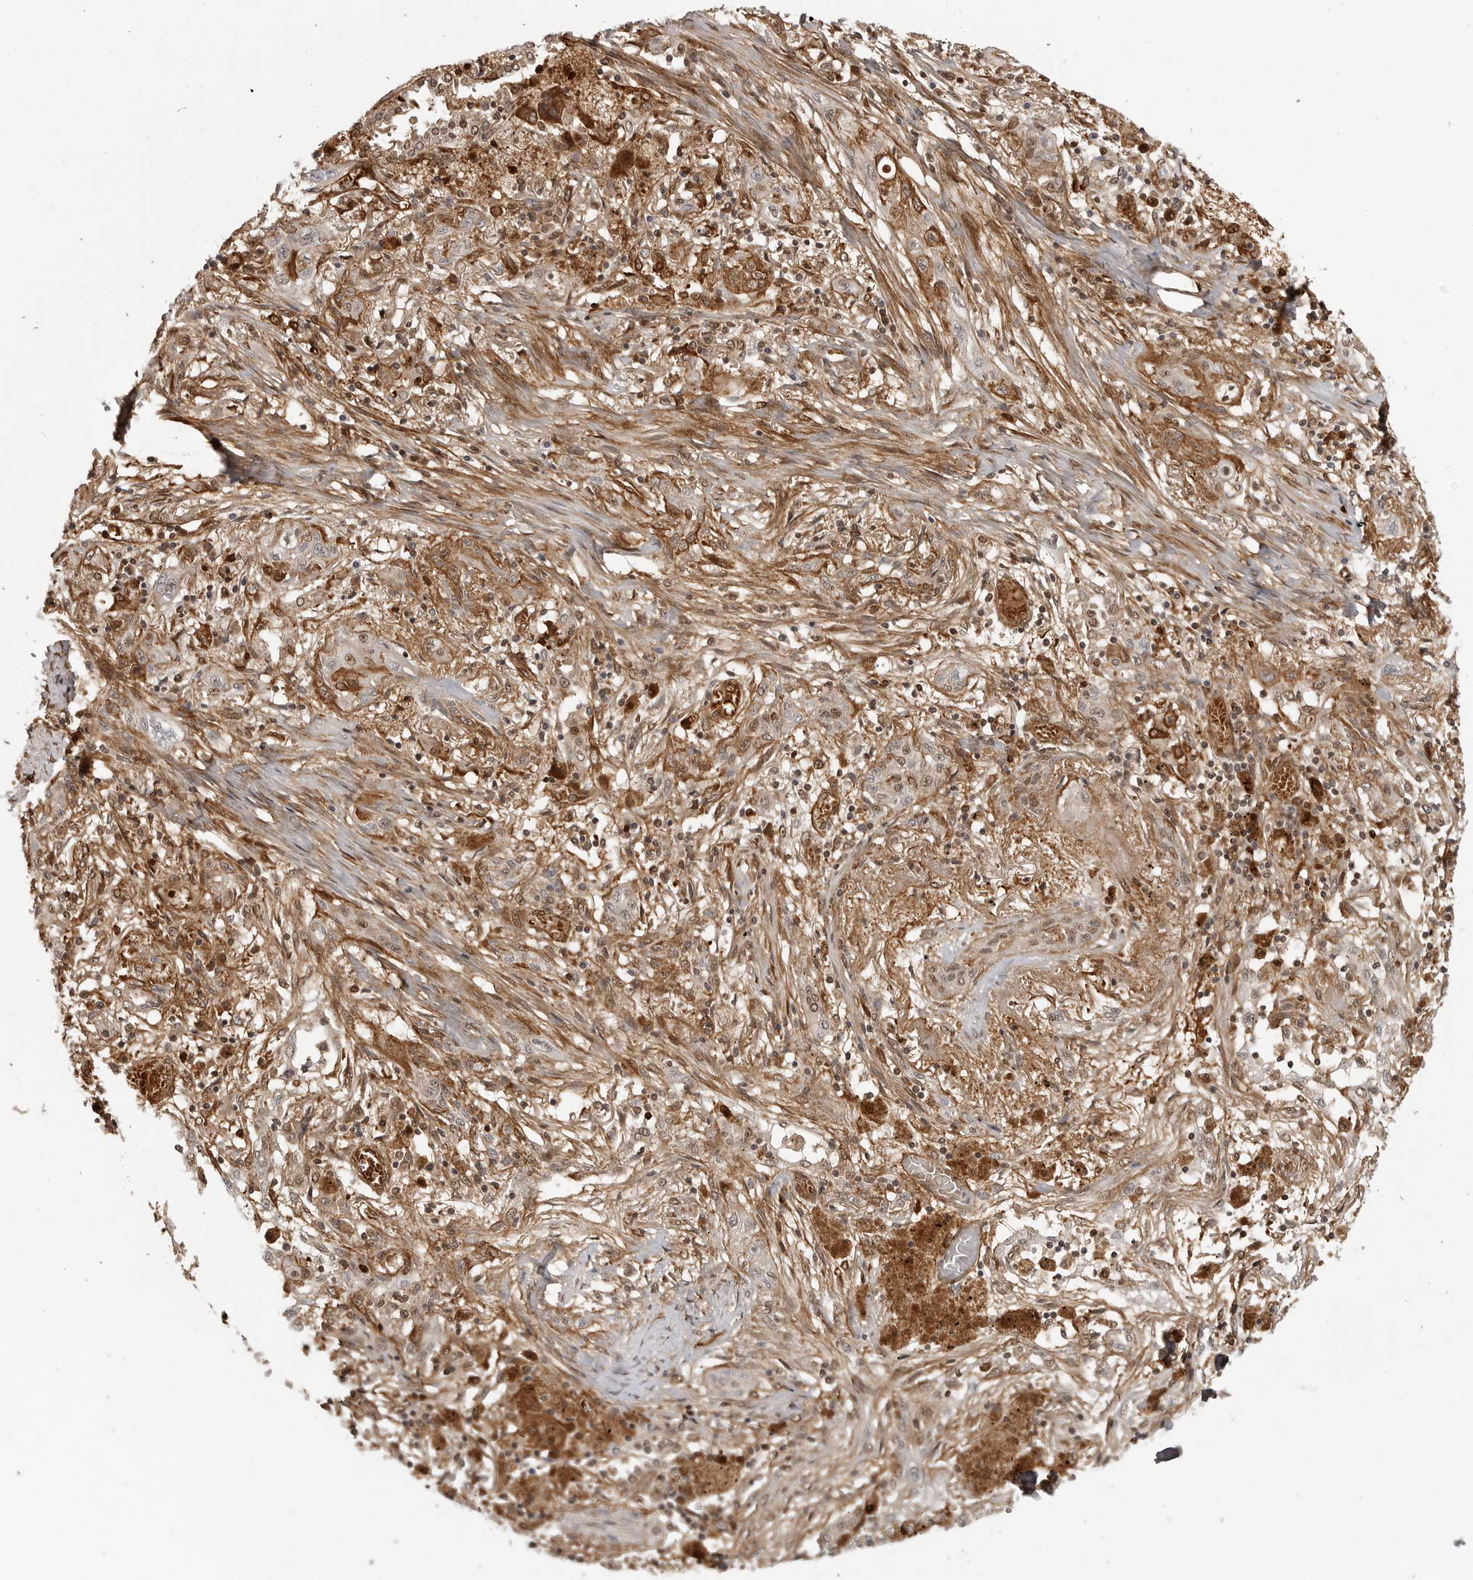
{"staining": {"intensity": "moderate", "quantity": ">75%", "location": "cytoplasmic/membranous"}, "tissue": "lung cancer", "cell_type": "Tumor cells", "image_type": "cancer", "snomed": [{"axis": "morphology", "description": "Squamous cell carcinoma, NOS"}, {"axis": "topography", "description": "Lung"}], "caption": "Brown immunohistochemical staining in lung cancer (squamous cell carcinoma) shows moderate cytoplasmic/membranous positivity in approximately >75% of tumor cells.", "gene": "CLOCK", "patient": {"sex": "female", "age": 47}}